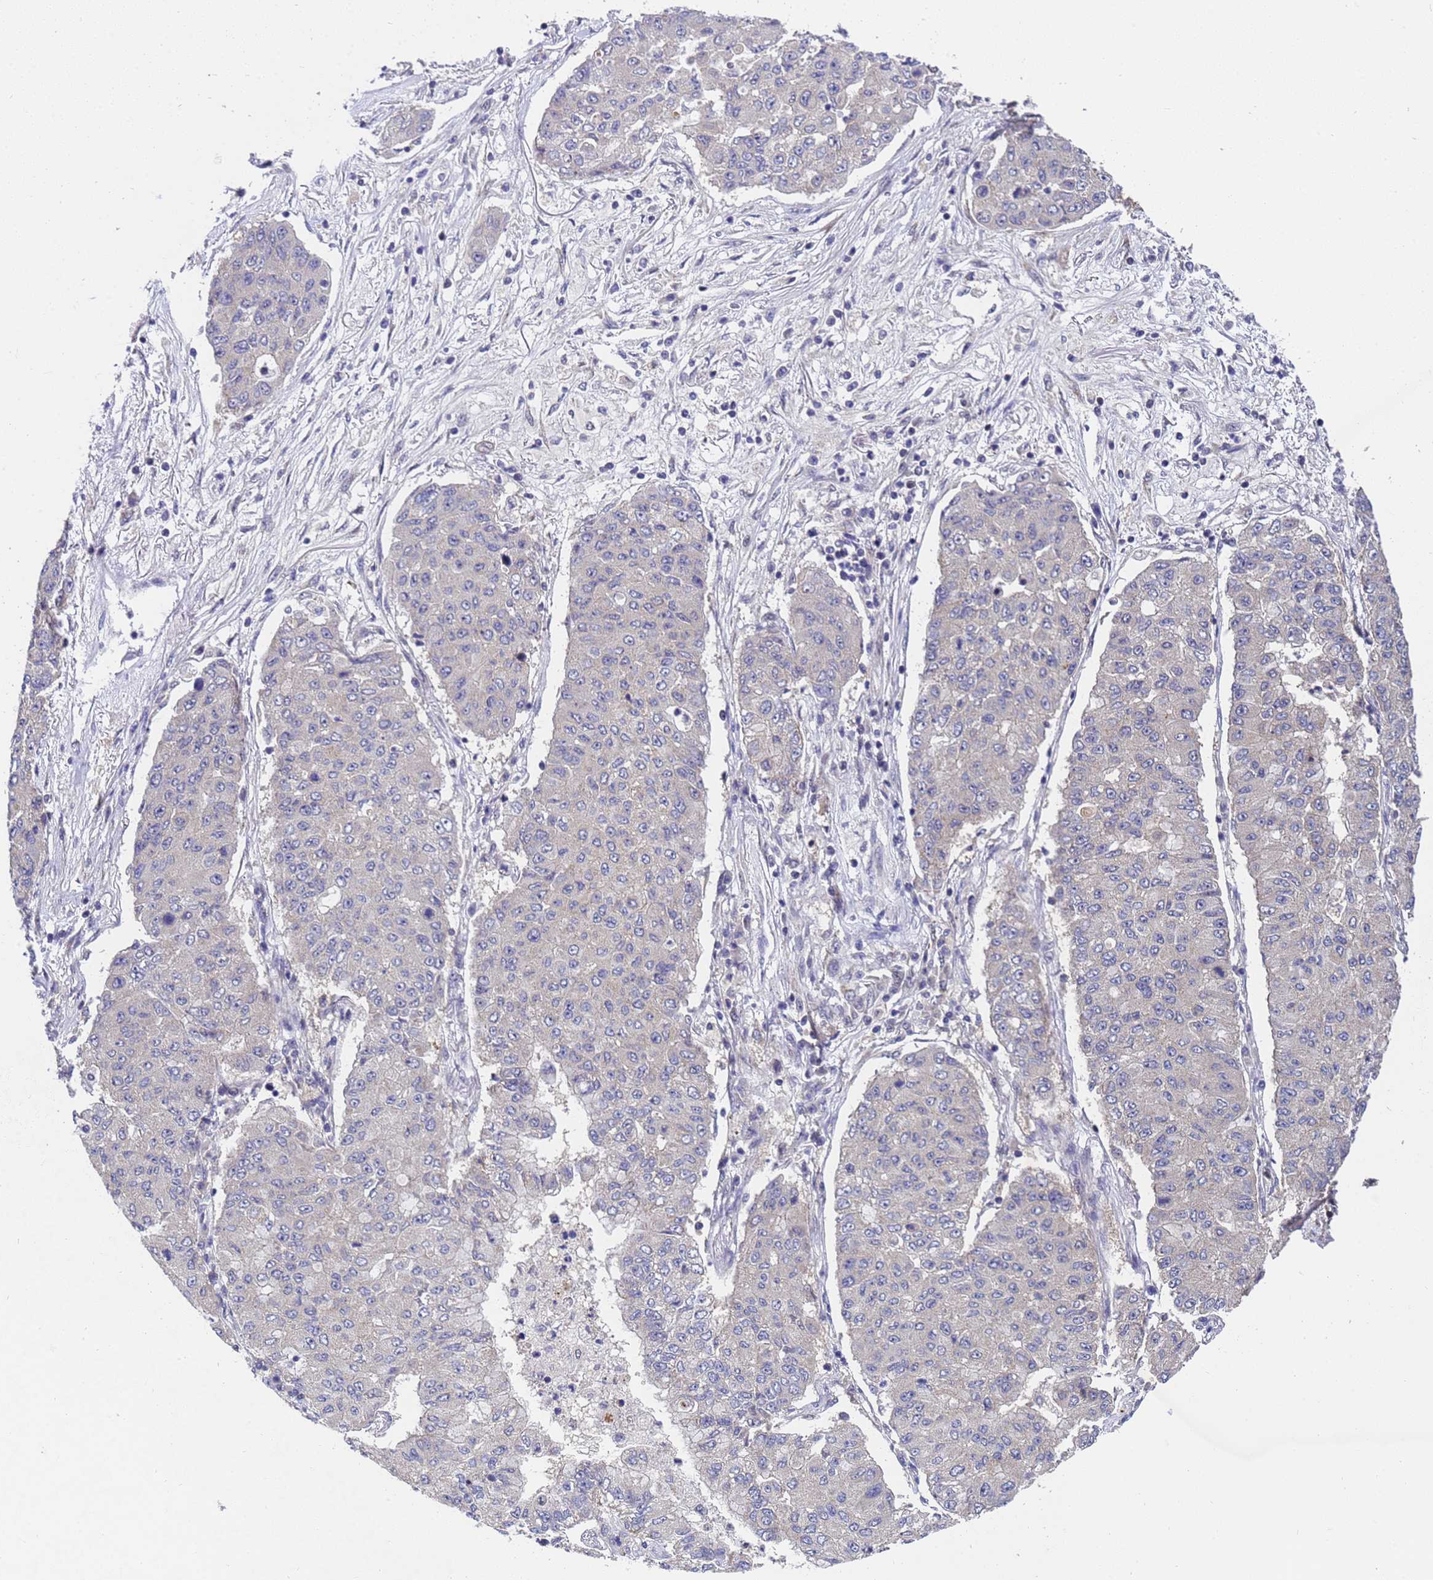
{"staining": {"intensity": "negative", "quantity": "none", "location": "none"}, "tissue": "lung cancer", "cell_type": "Tumor cells", "image_type": "cancer", "snomed": [{"axis": "morphology", "description": "Squamous cell carcinoma, NOS"}, {"axis": "topography", "description": "Lung"}], "caption": "A histopathology image of human squamous cell carcinoma (lung) is negative for staining in tumor cells.", "gene": "ANAPC13", "patient": {"sex": "male", "age": 74}}